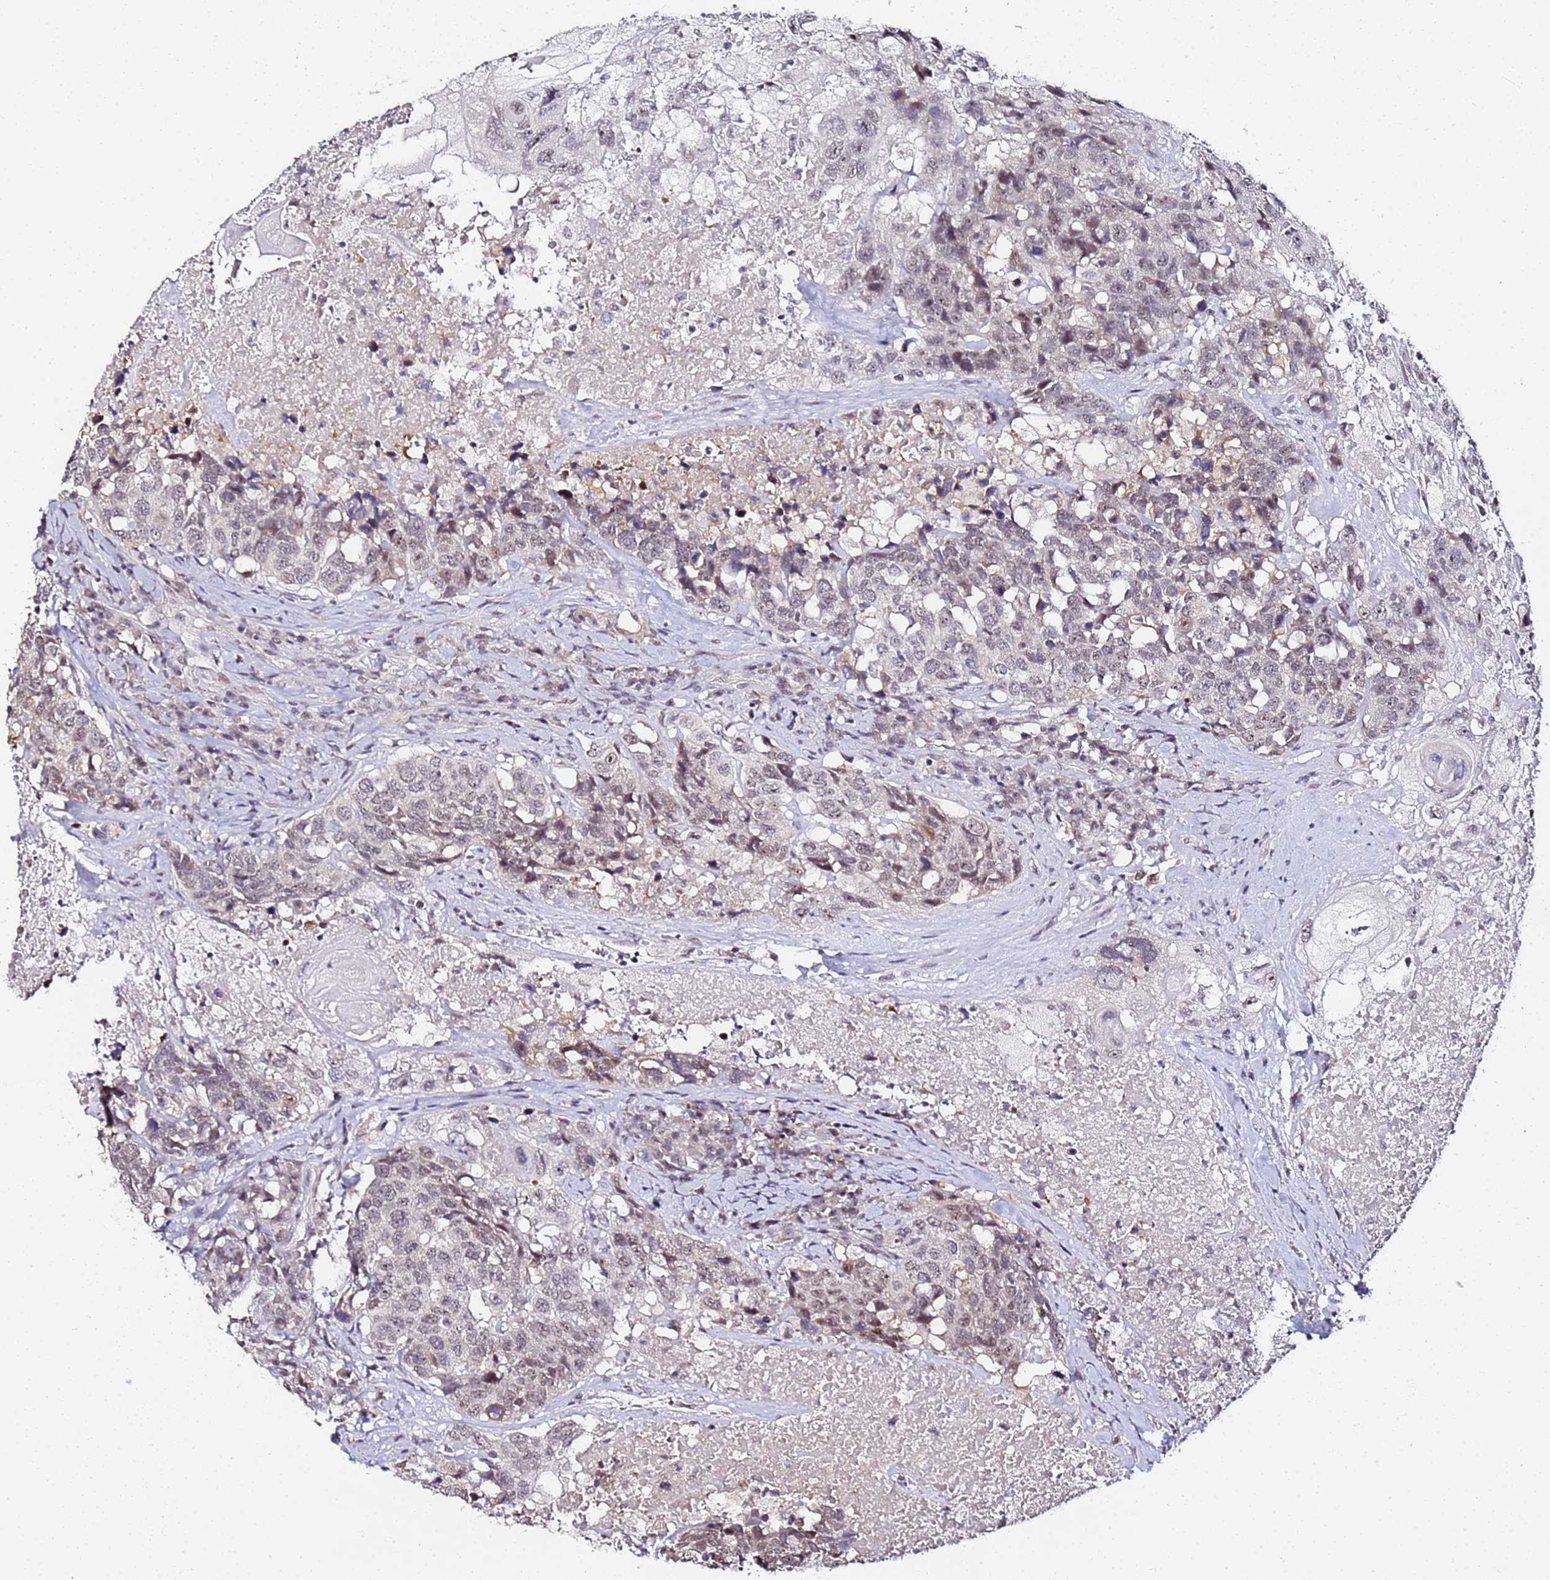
{"staining": {"intensity": "weak", "quantity": "25%-75%", "location": "nuclear"}, "tissue": "head and neck cancer", "cell_type": "Tumor cells", "image_type": "cancer", "snomed": [{"axis": "morphology", "description": "Squamous cell carcinoma, NOS"}, {"axis": "topography", "description": "Head-Neck"}], "caption": "A brown stain shows weak nuclear staining of a protein in squamous cell carcinoma (head and neck) tumor cells.", "gene": "LSM3", "patient": {"sex": "male", "age": 66}}